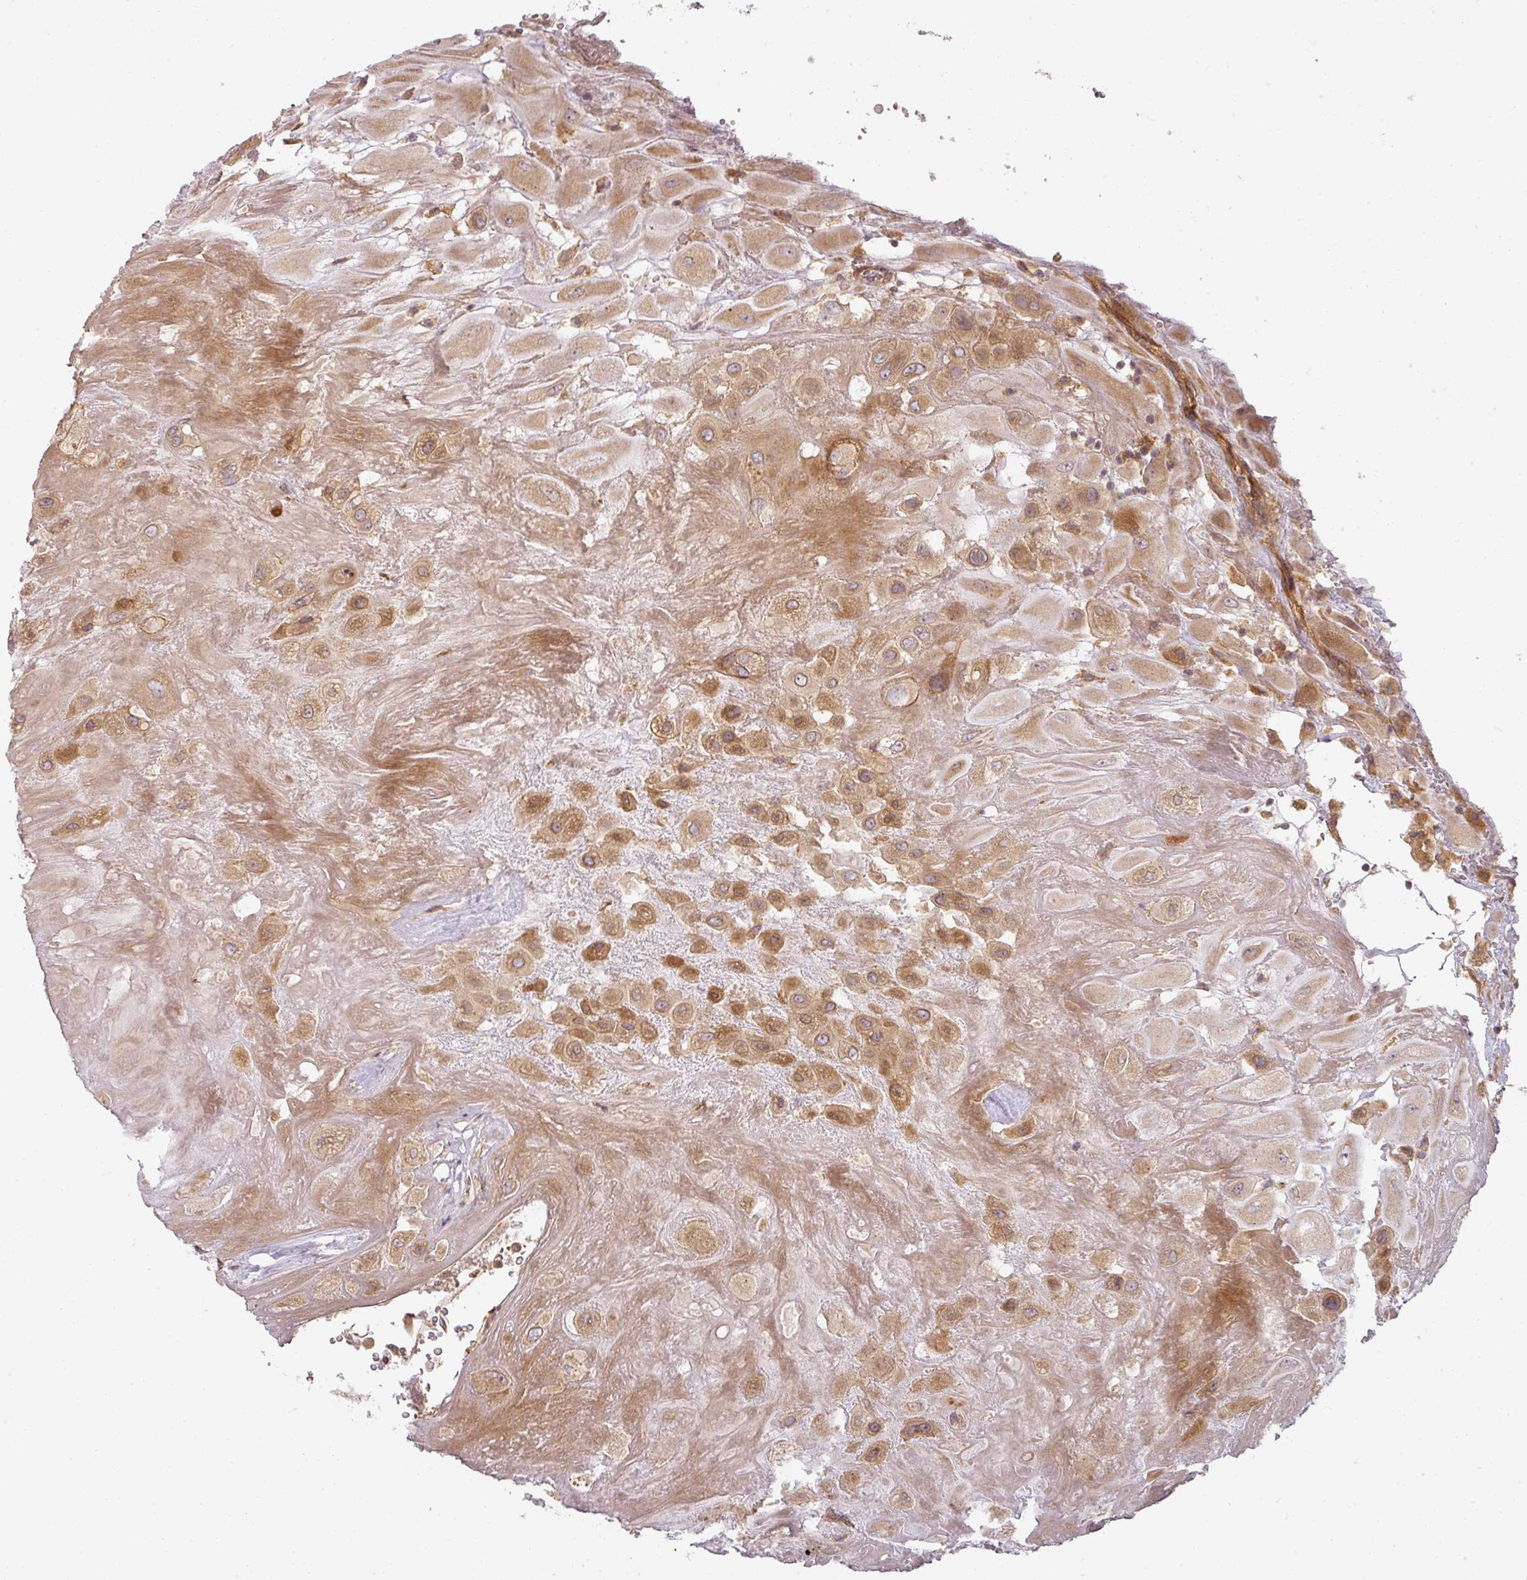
{"staining": {"intensity": "moderate", "quantity": ">75%", "location": "cytoplasmic/membranous"}, "tissue": "placenta", "cell_type": "Decidual cells", "image_type": "normal", "snomed": [{"axis": "morphology", "description": "Normal tissue, NOS"}, {"axis": "topography", "description": "Placenta"}], "caption": "Moderate cytoplasmic/membranous protein expression is identified in approximately >75% of decidual cells in placenta.", "gene": "CNOT1", "patient": {"sex": "female", "age": 32}}